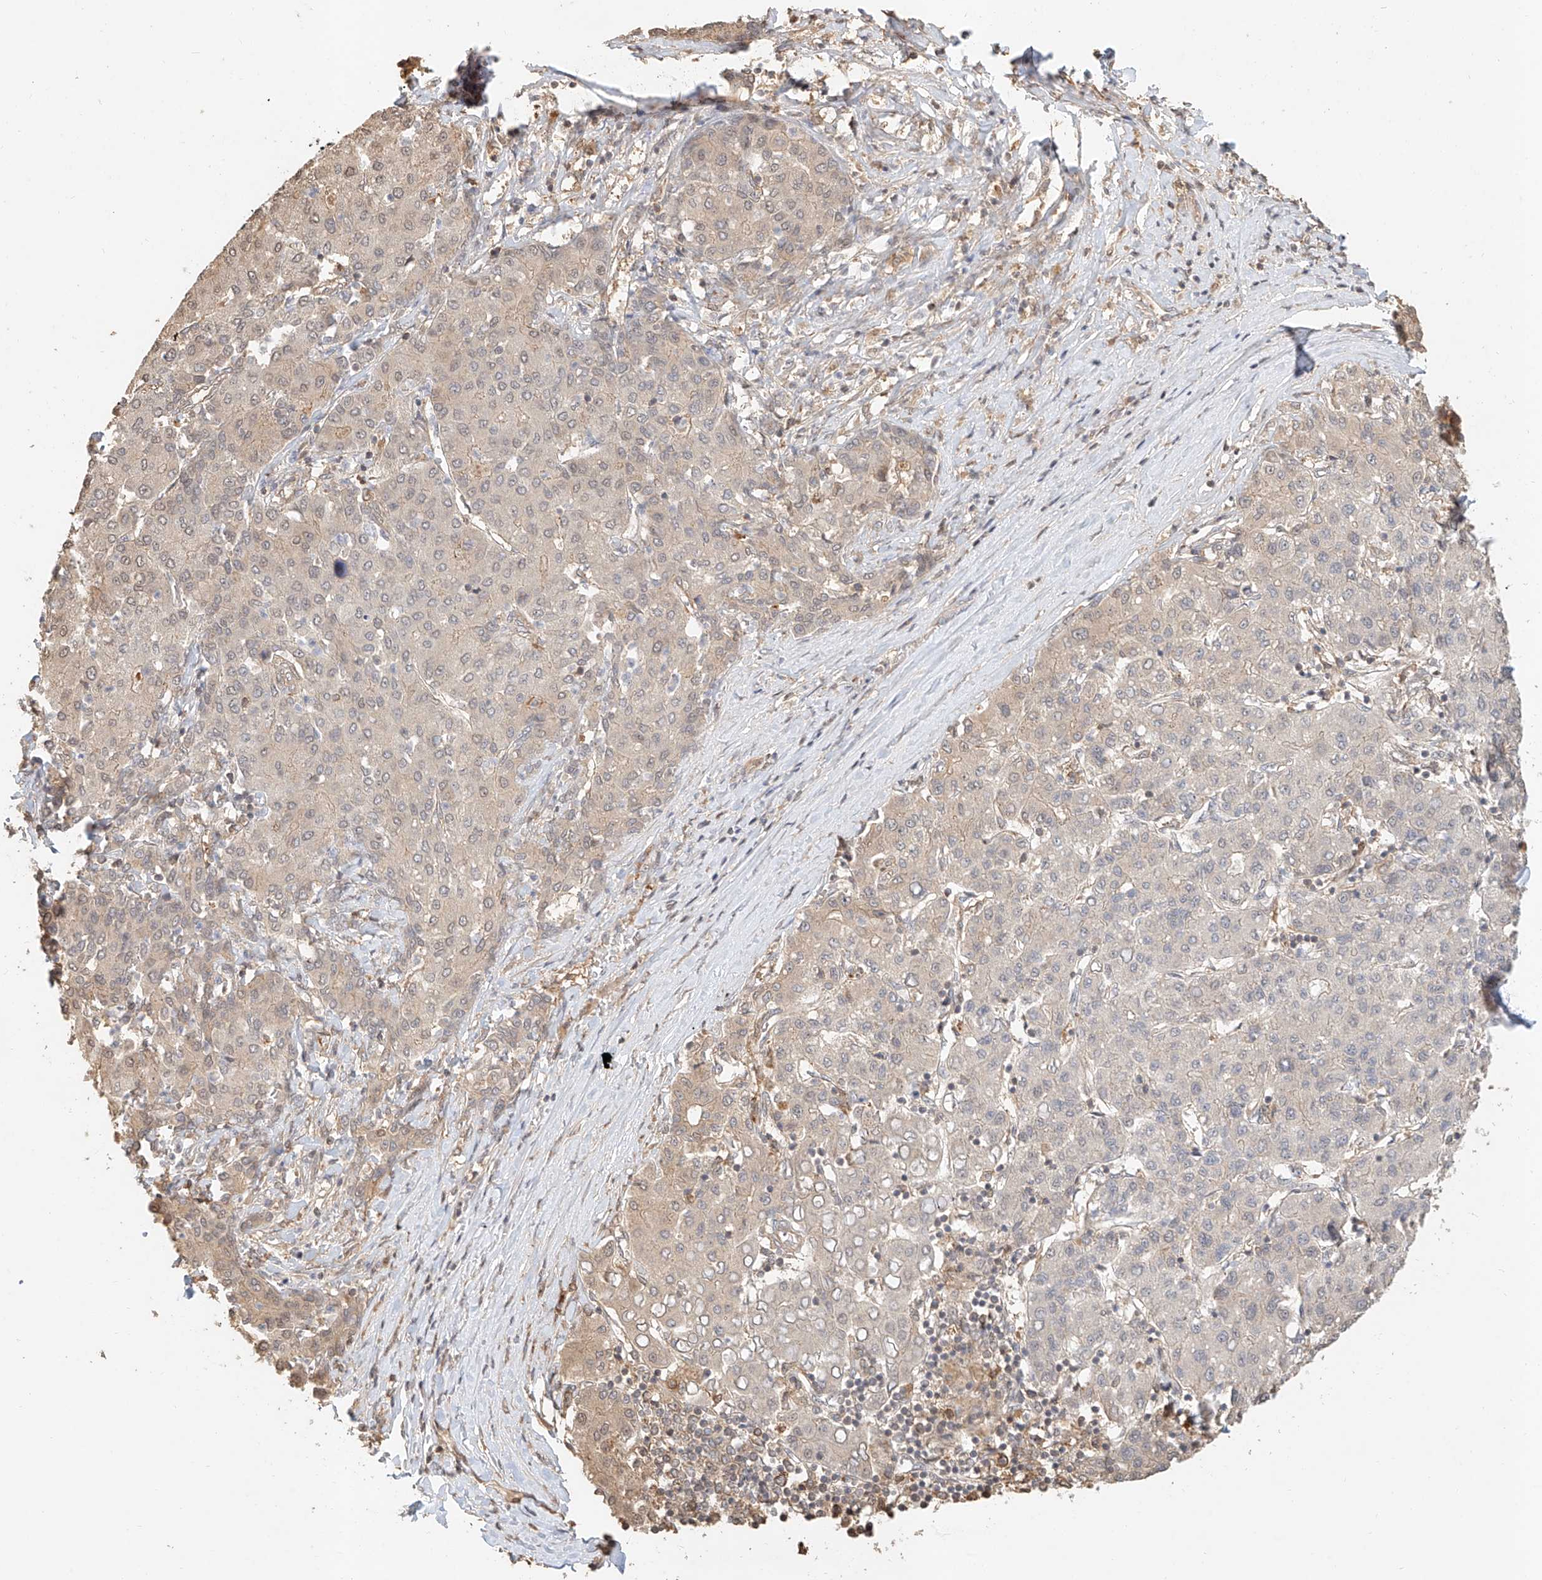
{"staining": {"intensity": "weak", "quantity": "<25%", "location": "cytoplasmic/membranous"}, "tissue": "liver cancer", "cell_type": "Tumor cells", "image_type": "cancer", "snomed": [{"axis": "morphology", "description": "Carcinoma, Hepatocellular, NOS"}, {"axis": "topography", "description": "Liver"}], "caption": "Histopathology image shows no significant protein staining in tumor cells of liver cancer (hepatocellular carcinoma). Brightfield microscopy of immunohistochemistry stained with DAB (brown) and hematoxylin (blue), captured at high magnification.", "gene": "NAP1L1", "patient": {"sex": "male", "age": 65}}